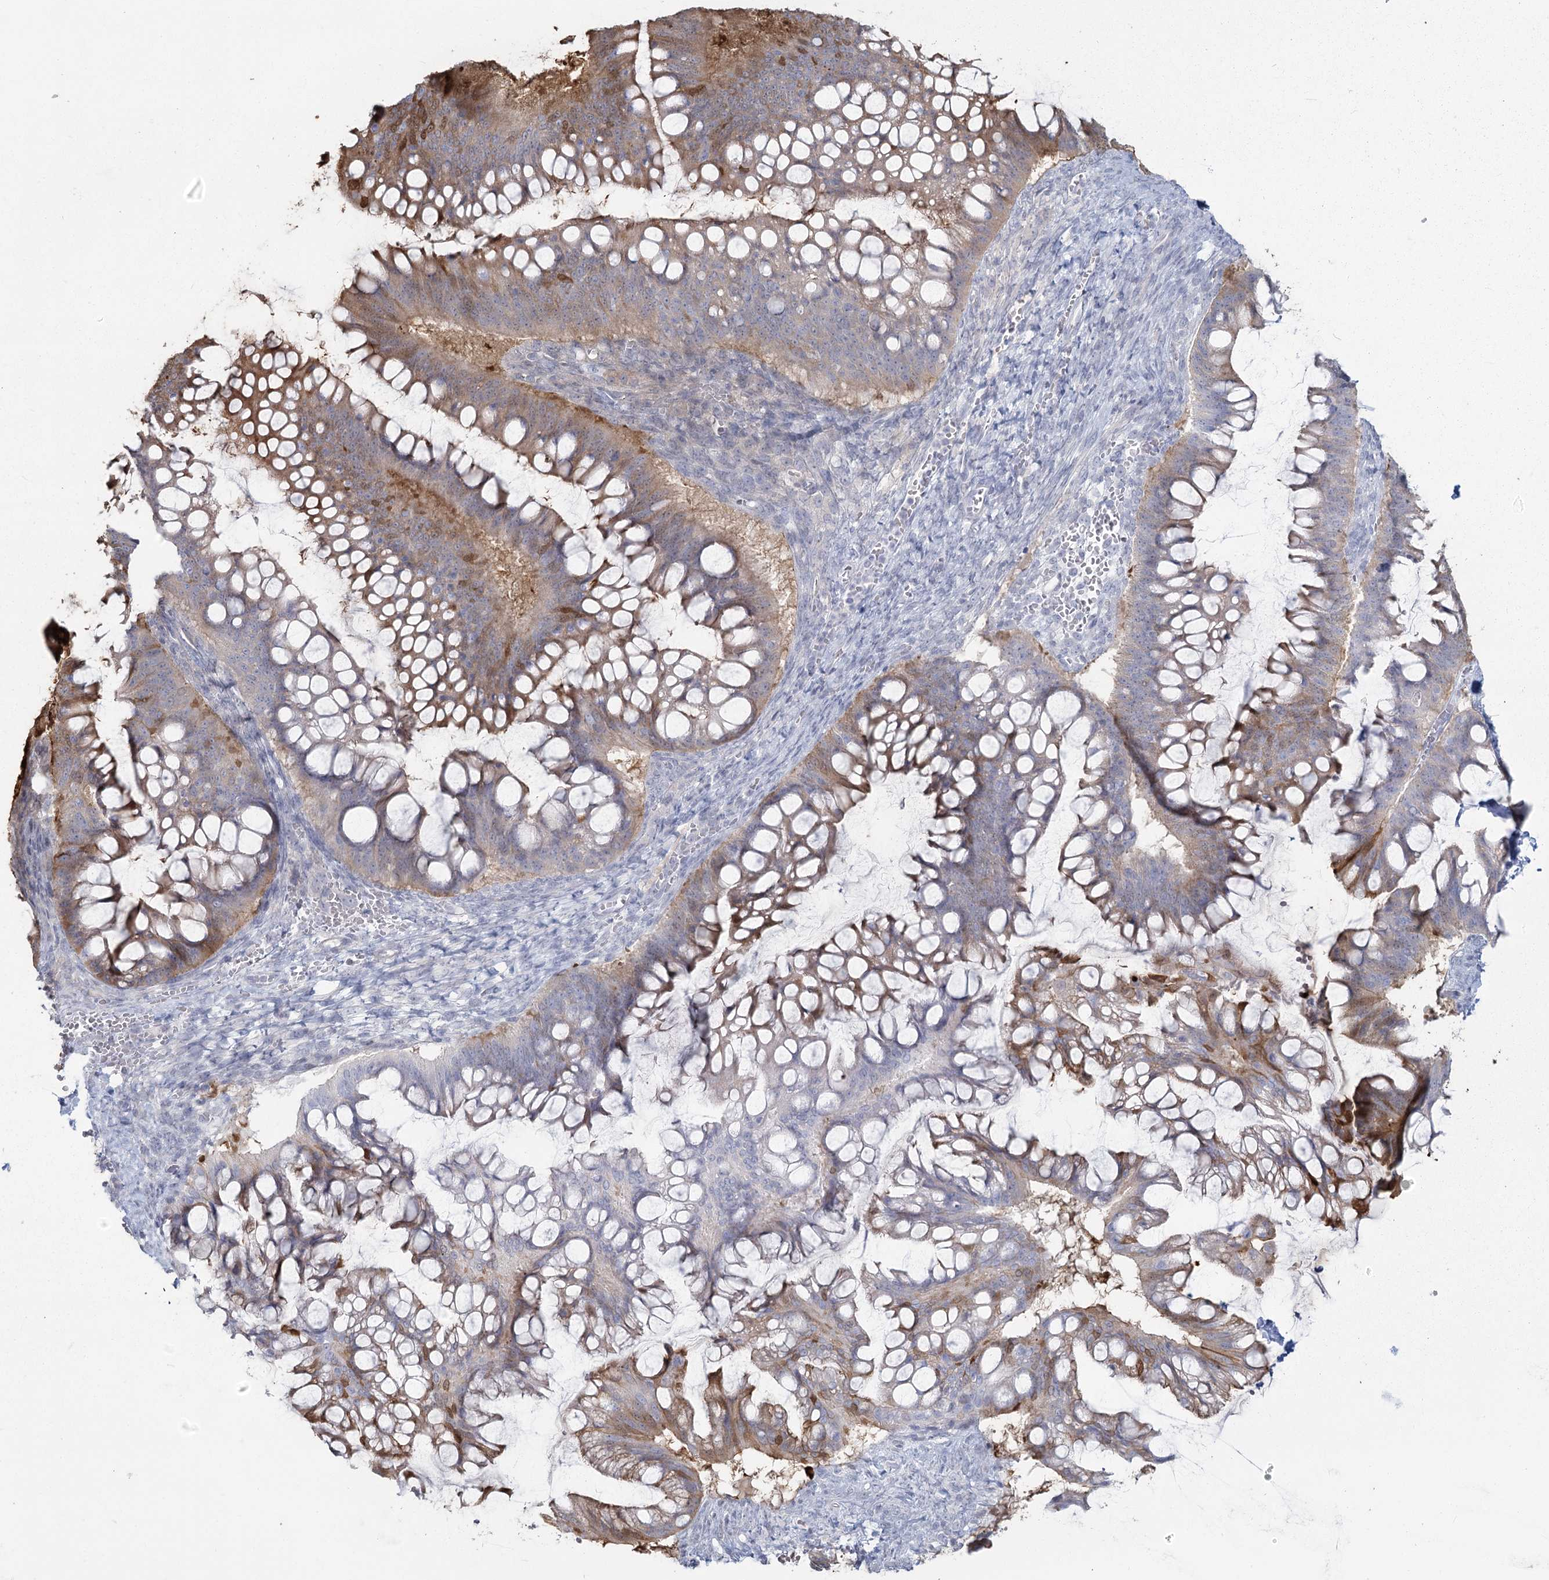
{"staining": {"intensity": "moderate", "quantity": ">75%", "location": "cytoplasmic/membranous"}, "tissue": "ovarian cancer", "cell_type": "Tumor cells", "image_type": "cancer", "snomed": [{"axis": "morphology", "description": "Cystadenocarcinoma, mucinous, NOS"}, {"axis": "topography", "description": "Ovary"}], "caption": "This is an image of immunohistochemistry staining of ovarian mucinous cystadenocarcinoma, which shows moderate staining in the cytoplasmic/membranous of tumor cells.", "gene": "SLC6A19", "patient": {"sex": "female", "age": 73}}